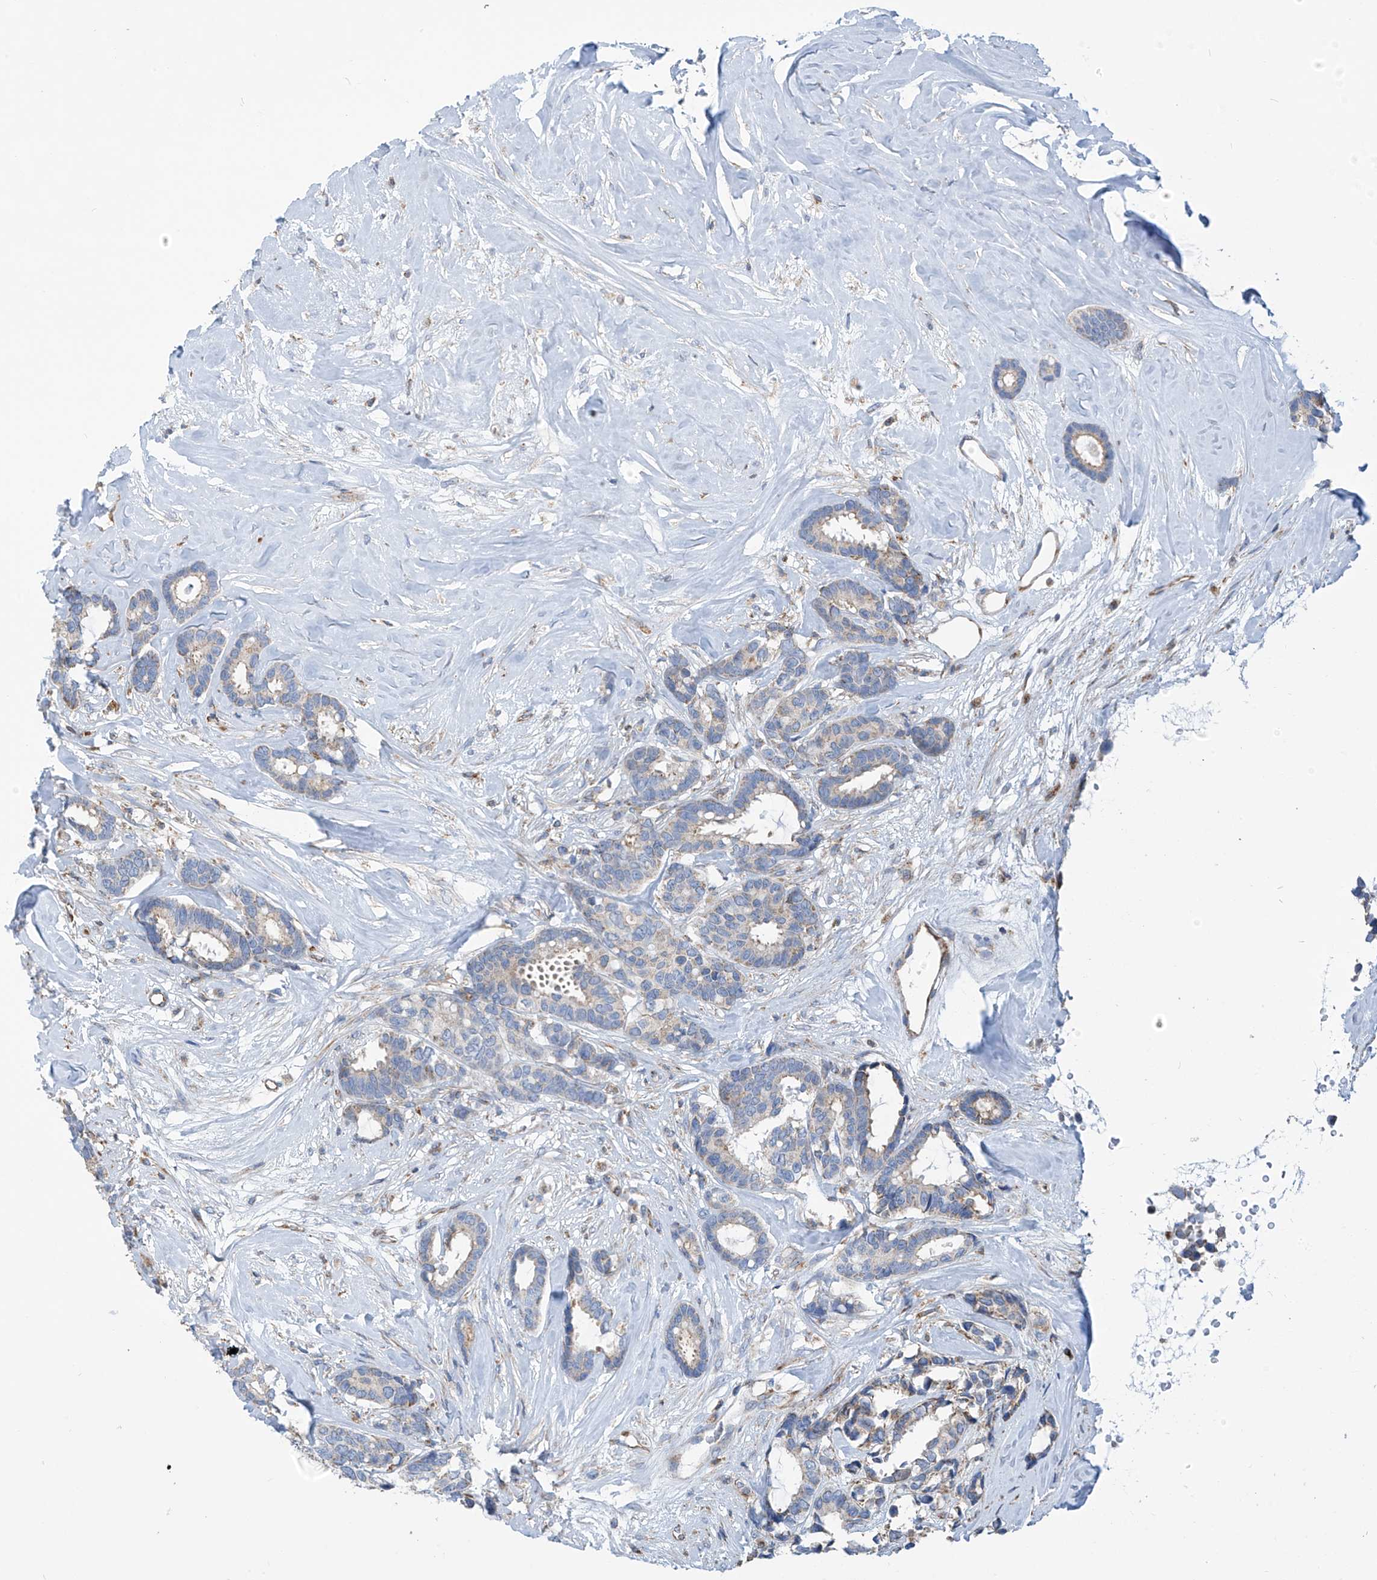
{"staining": {"intensity": "negative", "quantity": "none", "location": "none"}, "tissue": "breast cancer", "cell_type": "Tumor cells", "image_type": "cancer", "snomed": [{"axis": "morphology", "description": "Duct carcinoma"}, {"axis": "topography", "description": "Breast"}], "caption": "IHC photomicrograph of human breast cancer (intraductal carcinoma) stained for a protein (brown), which reveals no positivity in tumor cells.", "gene": "EIF5B", "patient": {"sex": "female", "age": 87}}